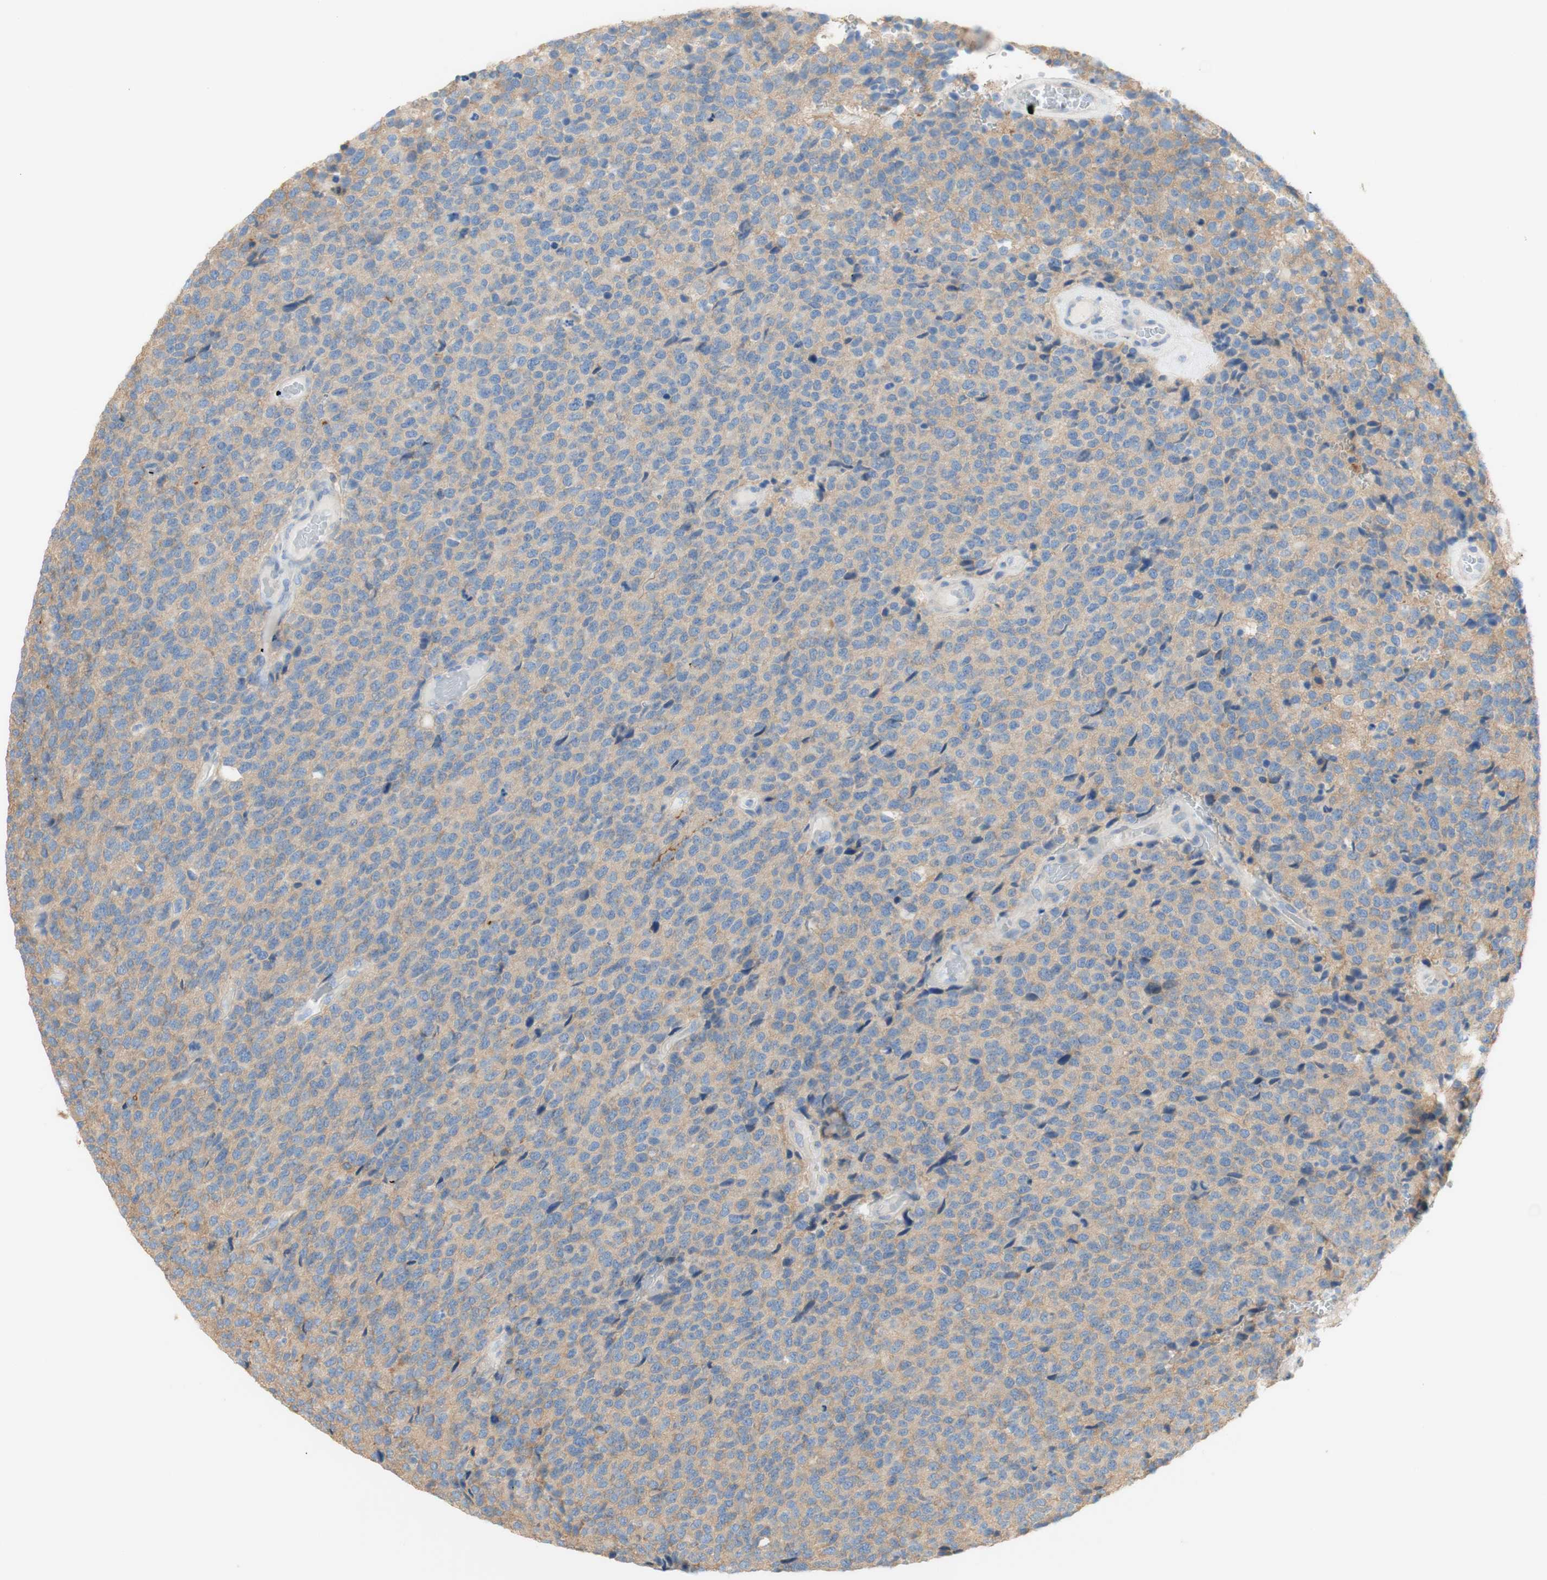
{"staining": {"intensity": "negative", "quantity": "none", "location": "none"}, "tissue": "glioma", "cell_type": "Tumor cells", "image_type": "cancer", "snomed": [{"axis": "morphology", "description": "Glioma, malignant, High grade"}, {"axis": "topography", "description": "pancreas cauda"}], "caption": "Tumor cells are negative for protein expression in human malignant glioma (high-grade).", "gene": "ATP2B1", "patient": {"sex": "male", "age": 60}}